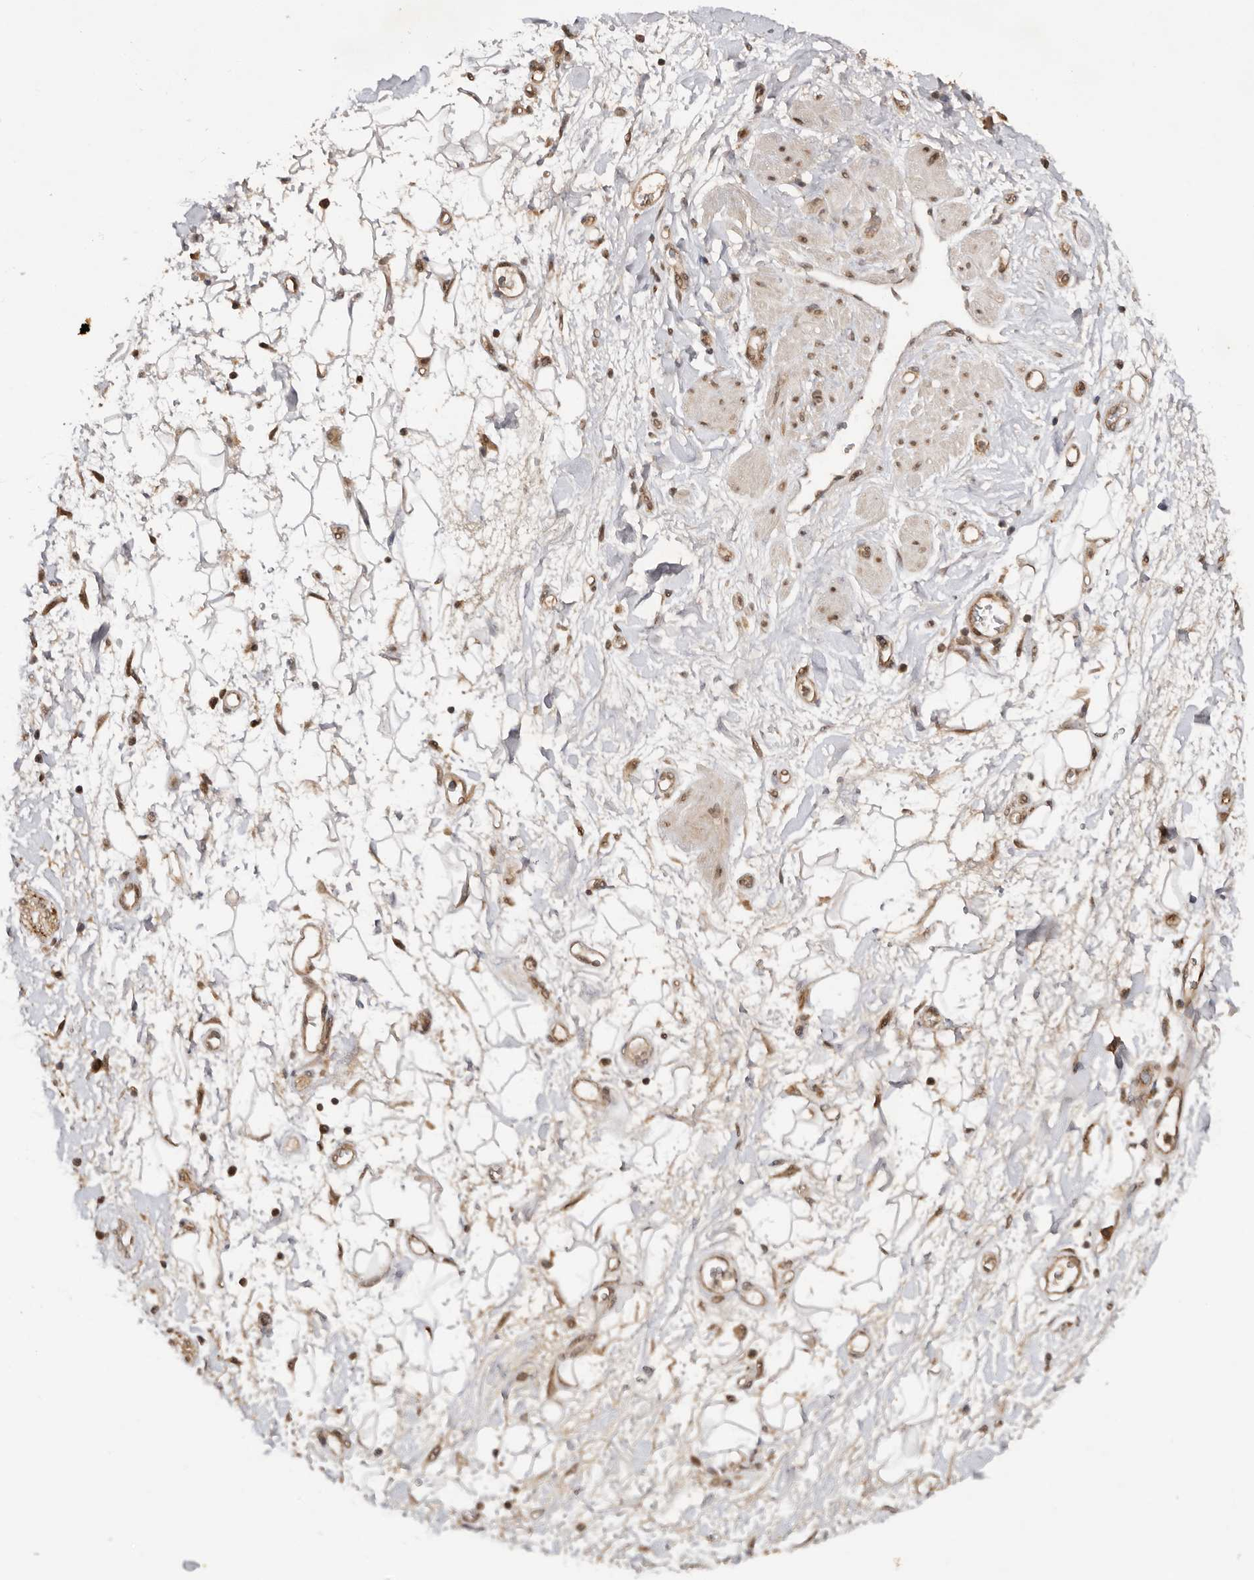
{"staining": {"intensity": "moderate", "quantity": "25%-75%", "location": "cytoplasmic/membranous,nuclear"}, "tissue": "adipose tissue", "cell_type": "Adipocytes", "image_type": "normal", "snomed": [{"axis": "morphology", "description": "Normal tissue, NOS"}, {"axis": "morphology", "description": "Adenocarcinoma, NOS"}, {"axis": "topography", "description": "Pancreas"}, {"axis": "topography", "description": "Peripheral nerve tissue"}], "caption": "A brown stain shows moderate cytoplasmic/membranous,nuclear expression of a protein in adipocytes of normal human adipose tissue. (brown staining indicates protein expression, while blue staining denotes nuclei).", "gene": "TARS2", "patient": {"sex": "male", "age": 59}}